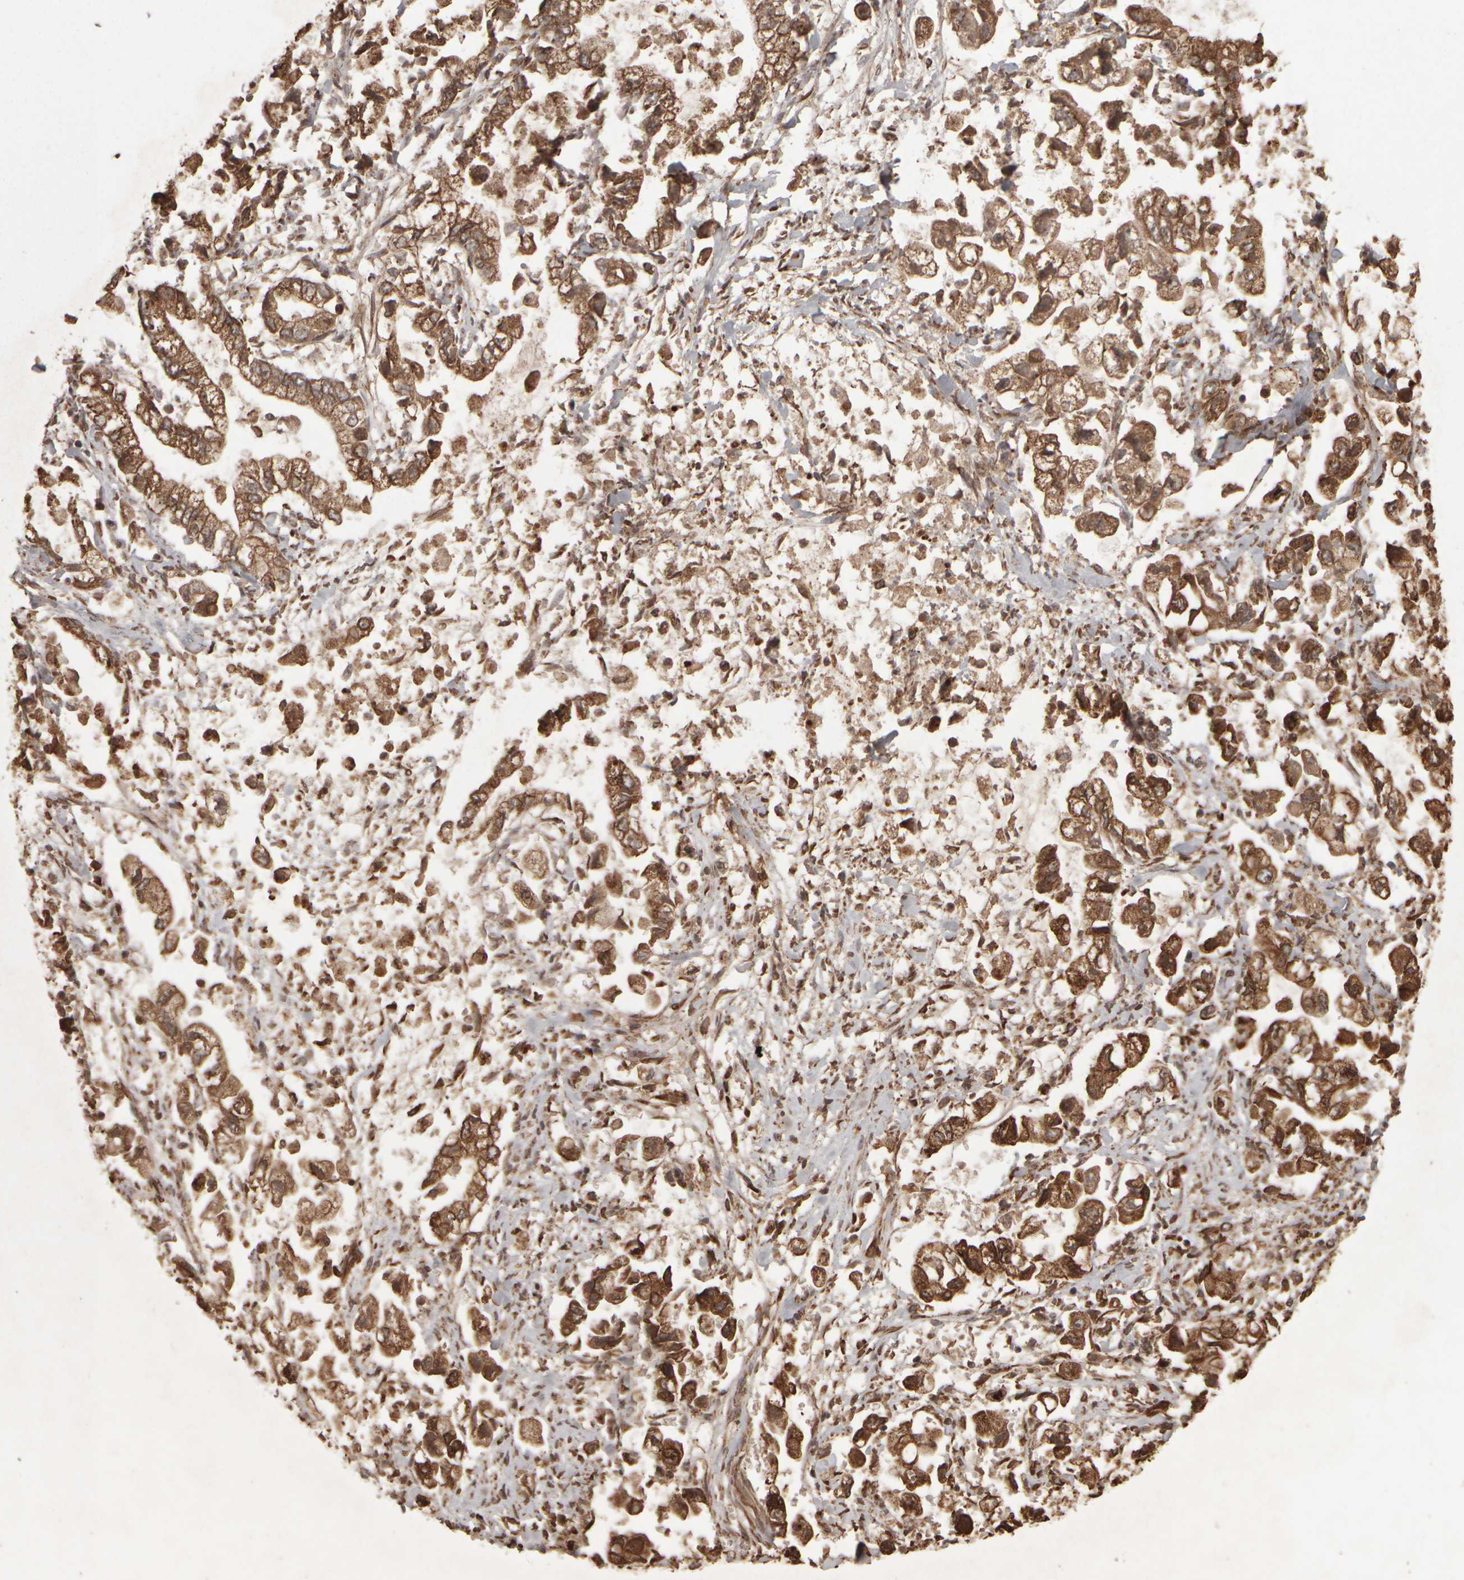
{"staining": {"intensity": "moderate", "quantity": ">75%", "location": "cytoplasmic/membranous"}, "tissue": "stomach cancer", "cell_type": "Tumor cells", "image_type": "cancer", "snomed": [{"axis": "morphology", "description": "Normal tissue, NOS"}, {"axis": "morphology", "description": "Adenocarcinoma, NOS"}, {"axis": "topography", "description": "Stomach"}], "caption": "IHC (DAB) staining of stomach adenocarcinoma exhibits moderate cytoplasmic/membranous protein staining in about >75% of tumor cells.", "gene": "AGBL3", "patient": {"sex": "male", "age": 62}}